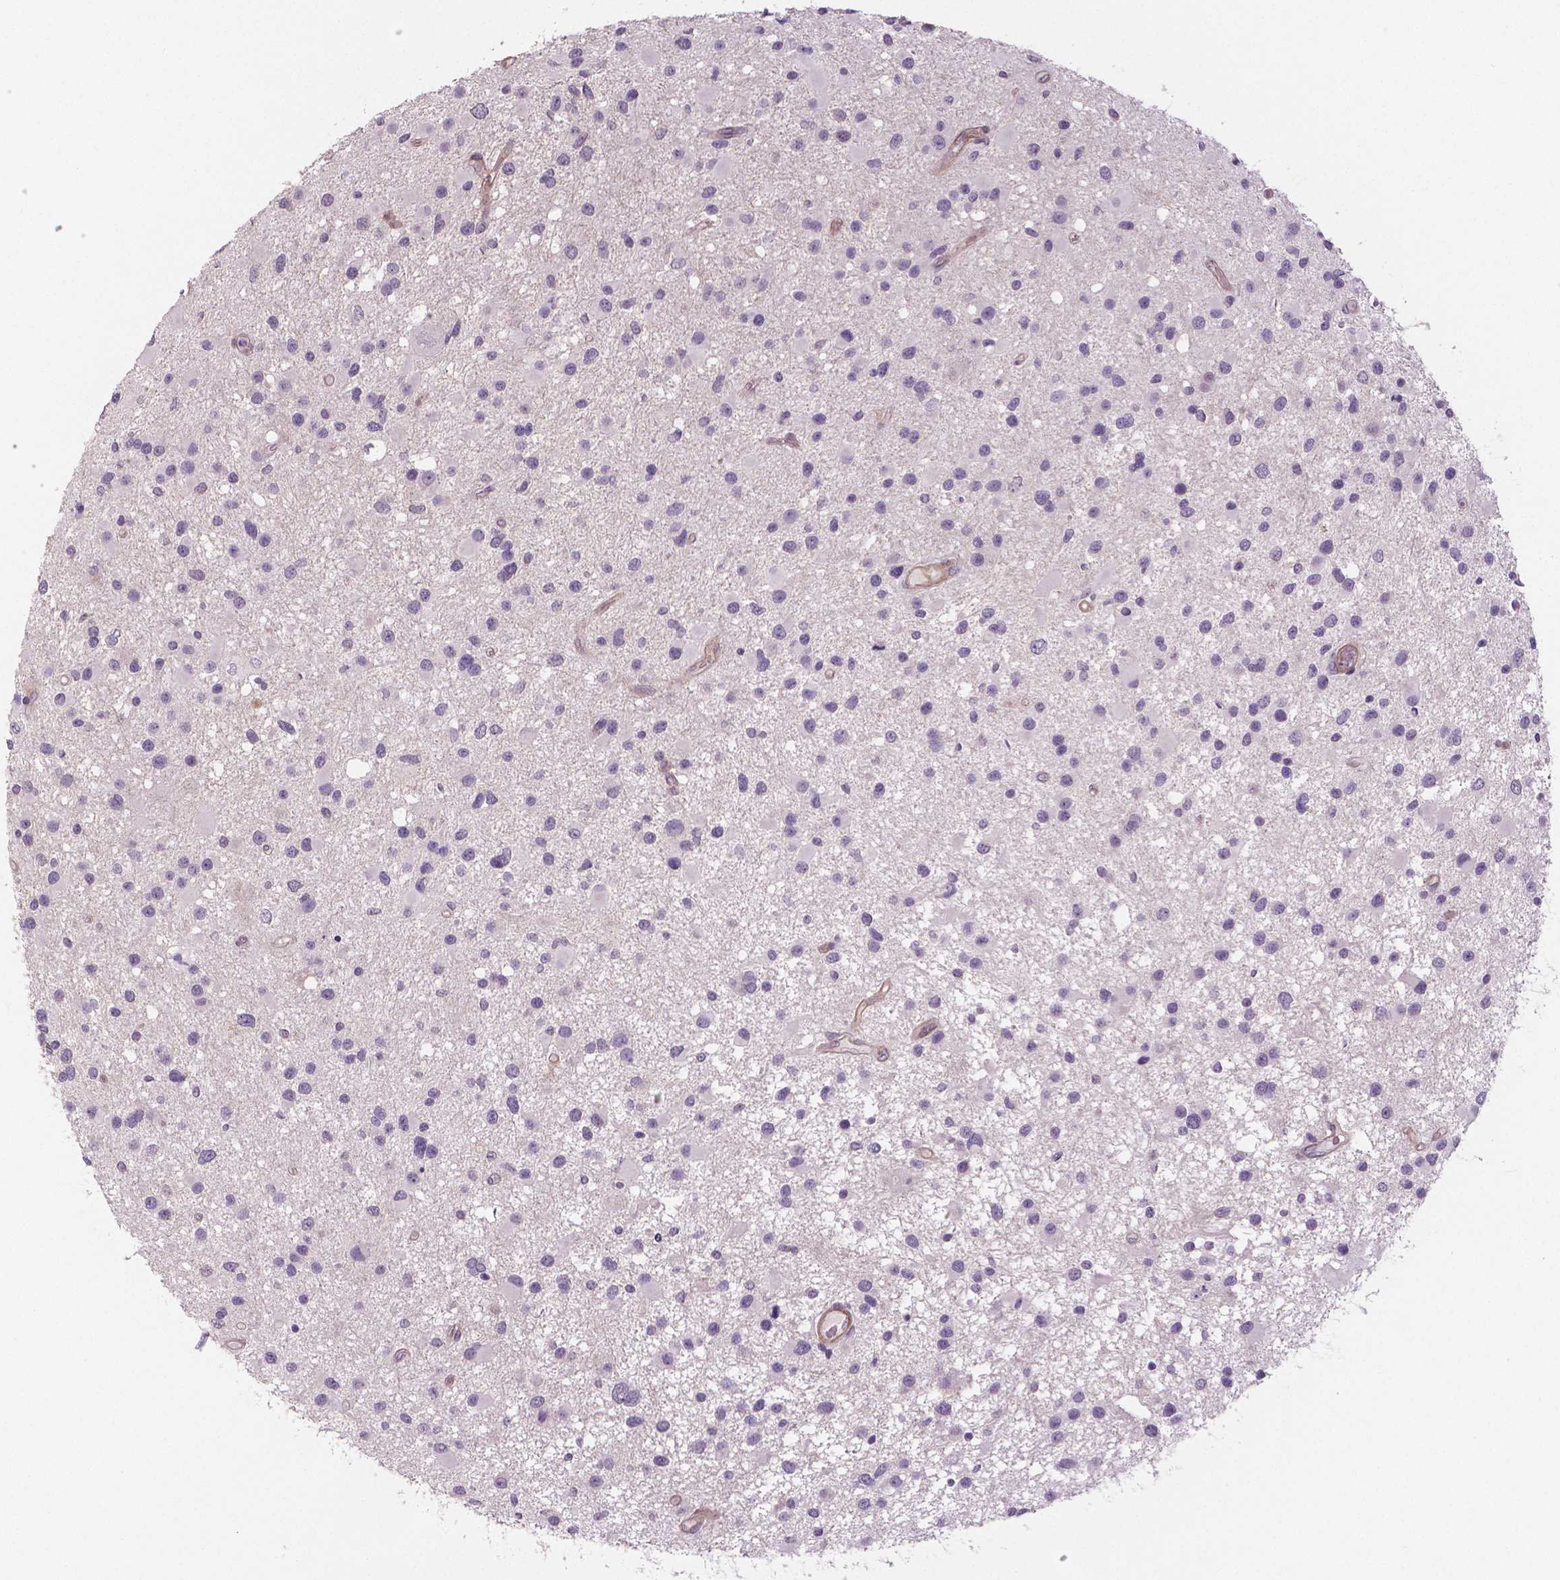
{"staining": {"intensity": "negative", "quantity": "none", "location": "none"}, "tissue": "glioma", "cell_type": "Tumor cells", "image_type": "cancer", "snomed": [{"axis": "morphology", "description": "Glioma, malignant, Low grade"}, {"axis": "topography", "description": "Brain"}], "caption": "Malignant glioma (low-grade) stained for a protein using IHC shows no staining tumor cells.", "gene": "FLT1", "patient": {"sex": "female", "age": 32}}